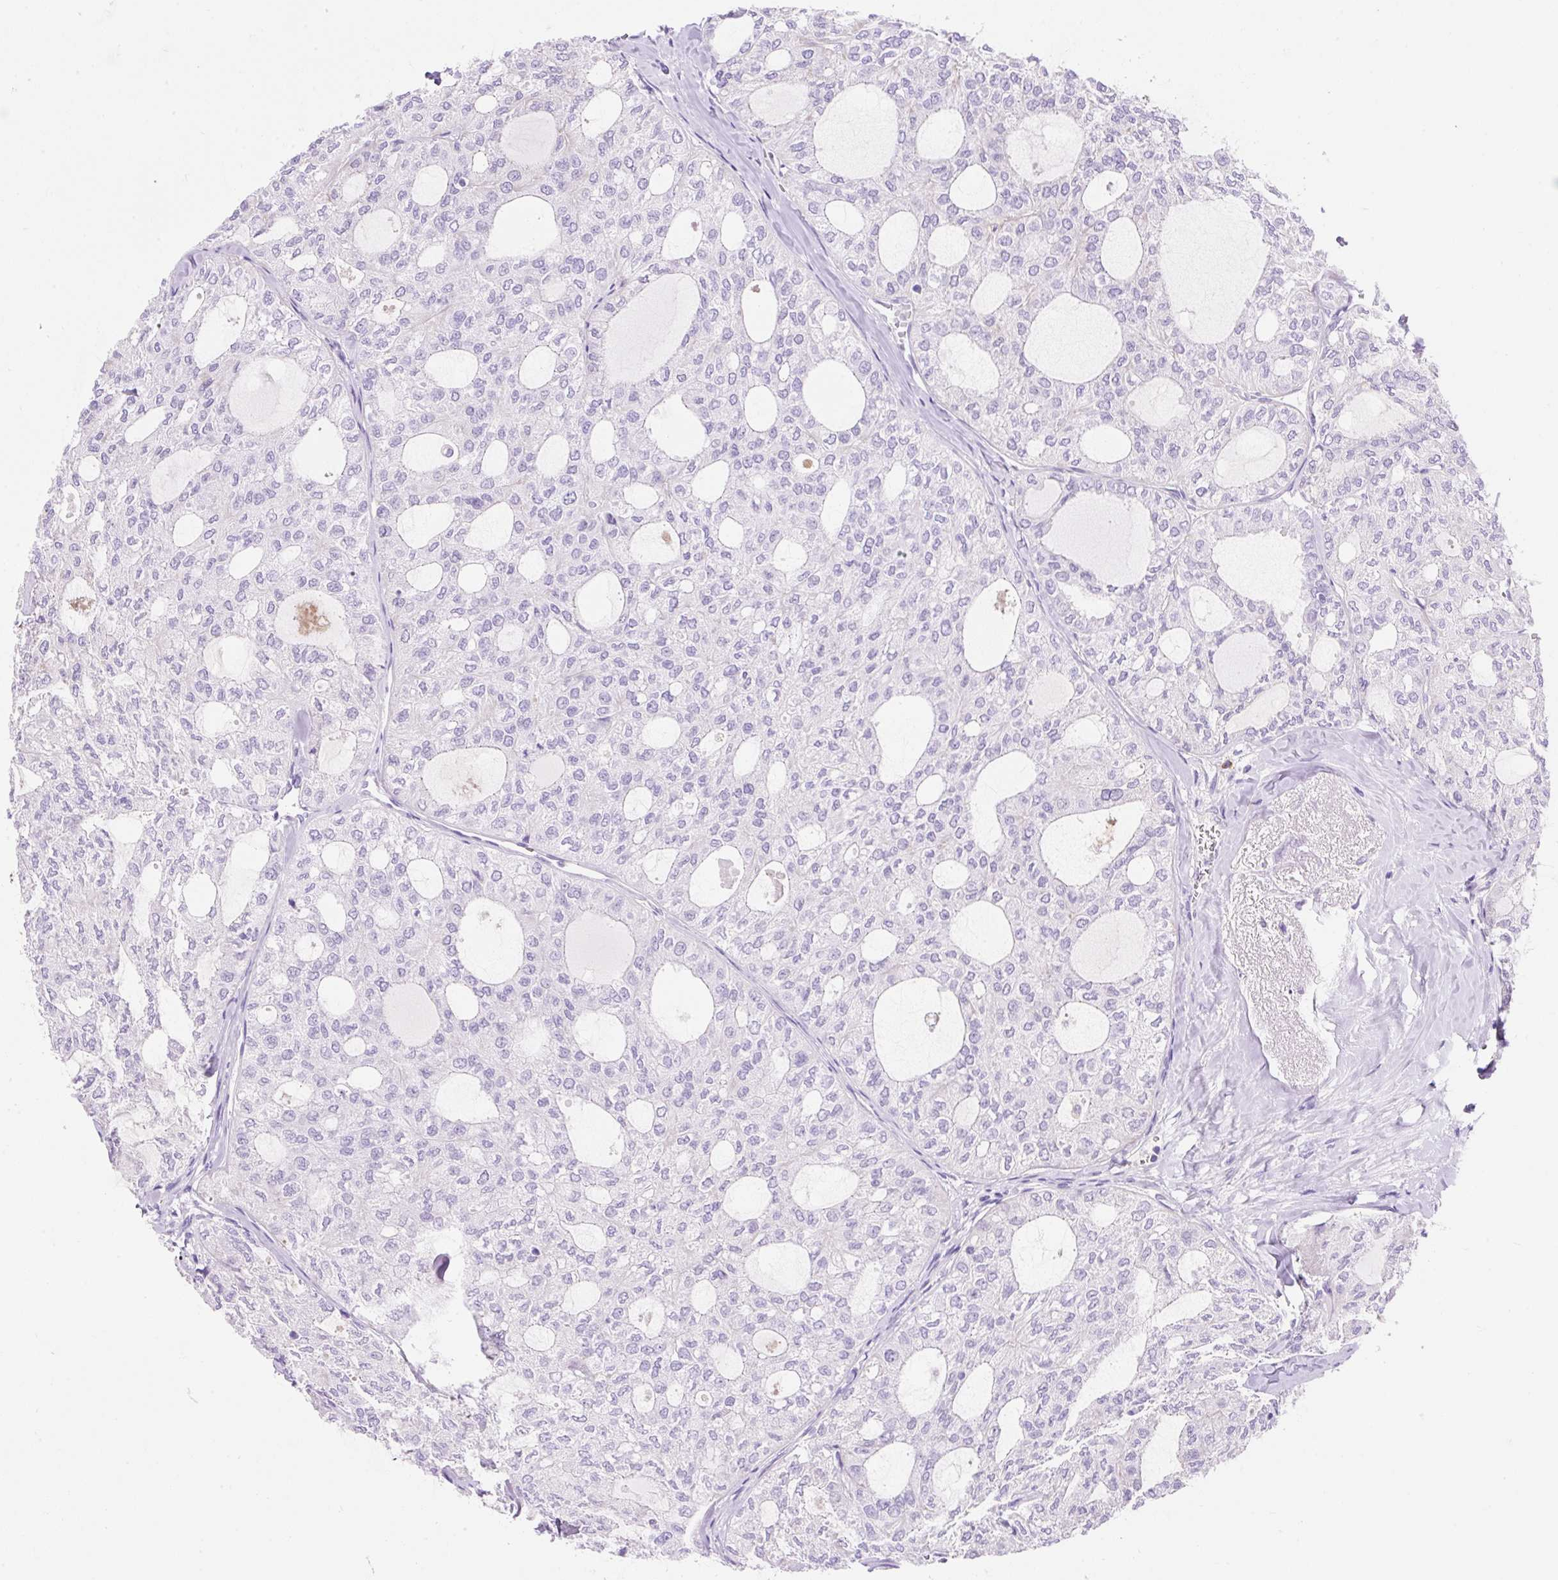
{"staining": {"intensity": "negative", "quantity": "none", "location": "none"}, "tissue": "thyroid cancer", "cell_type": "Tumor cells", "image_type": "cancer", "snomed": [{"axis": "morphology", "description": "Follicular adenoma carcinoma, NOS"}, {"axis": "topography", "description": "Thyroid gland"}], "caption": "A micrograph of thyroid cancer (follicular adenoma carcinoma) stained for a protein shows no brown staining in tumor cells. The staining is performed using DAB (3,3'-diaminobenzidine) brown chromogen with nuclei counter-stained in using hematoxylin.", "gene": "HEXB", "patient": {"sex": "male", "age": 75}}